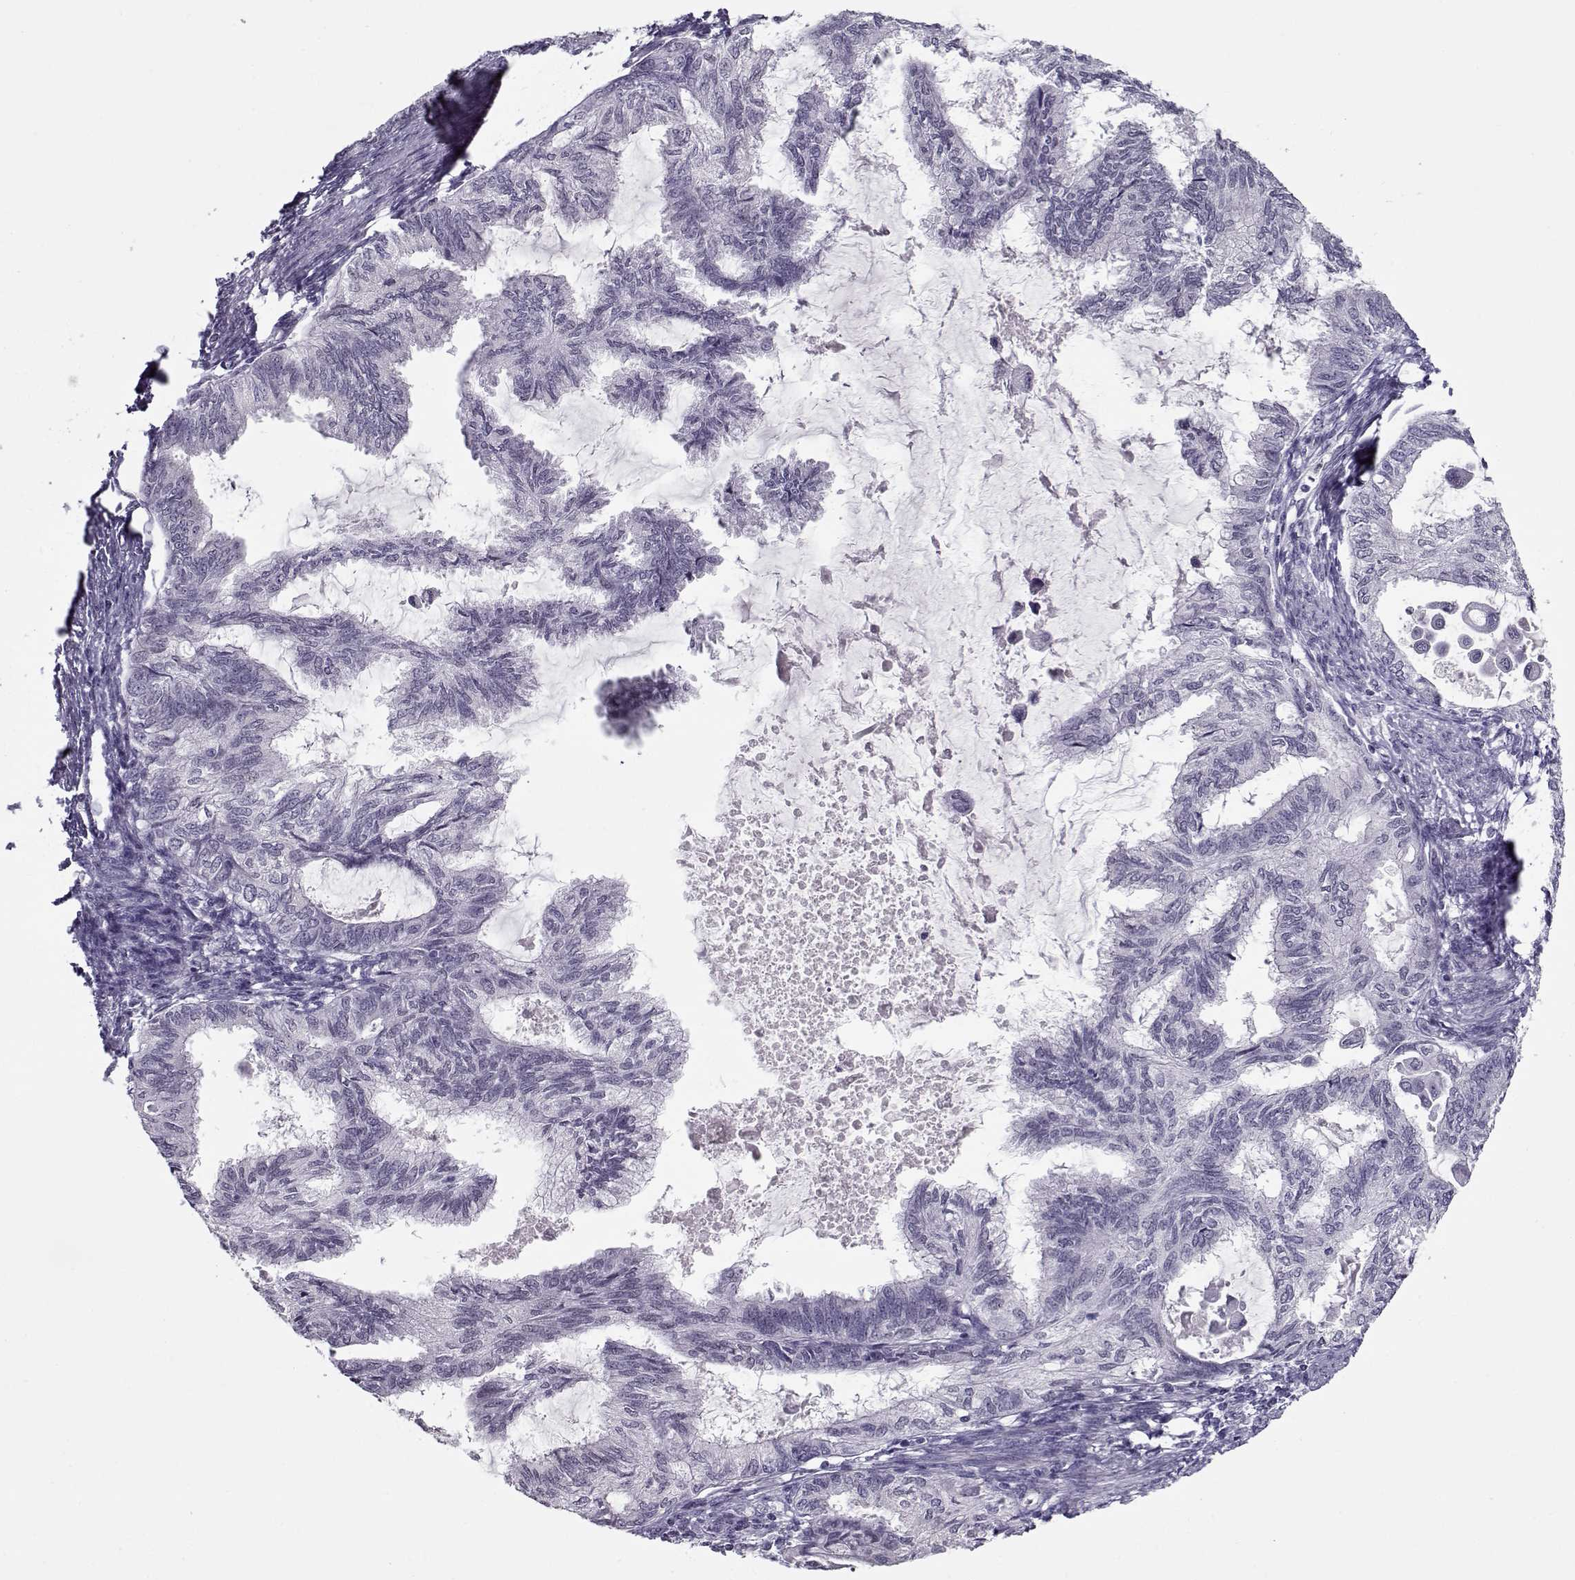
{"staining": {"intensity": "negative", "quantity": "none", "location": "none"}, "tissue": "endometrial cancer", "cell_type": "Tumor cells", "image_type": "cancer", "snomed": [{"axis": "morphology", "description": "Adenocarcinoma, NOS"}, {"axis": "topography", "description": "Endometrium"}], "caption": "The image exhibits no significant positivity in tumor cells of adenocarcinoma (endometrial). (DAB (3,3'-diaminobenzidine) immunohistochemistry (IHC) with hematoxylin counter stain).", "gene": "CIBAR1", "patient": {"sex": "female", "age": 86}}